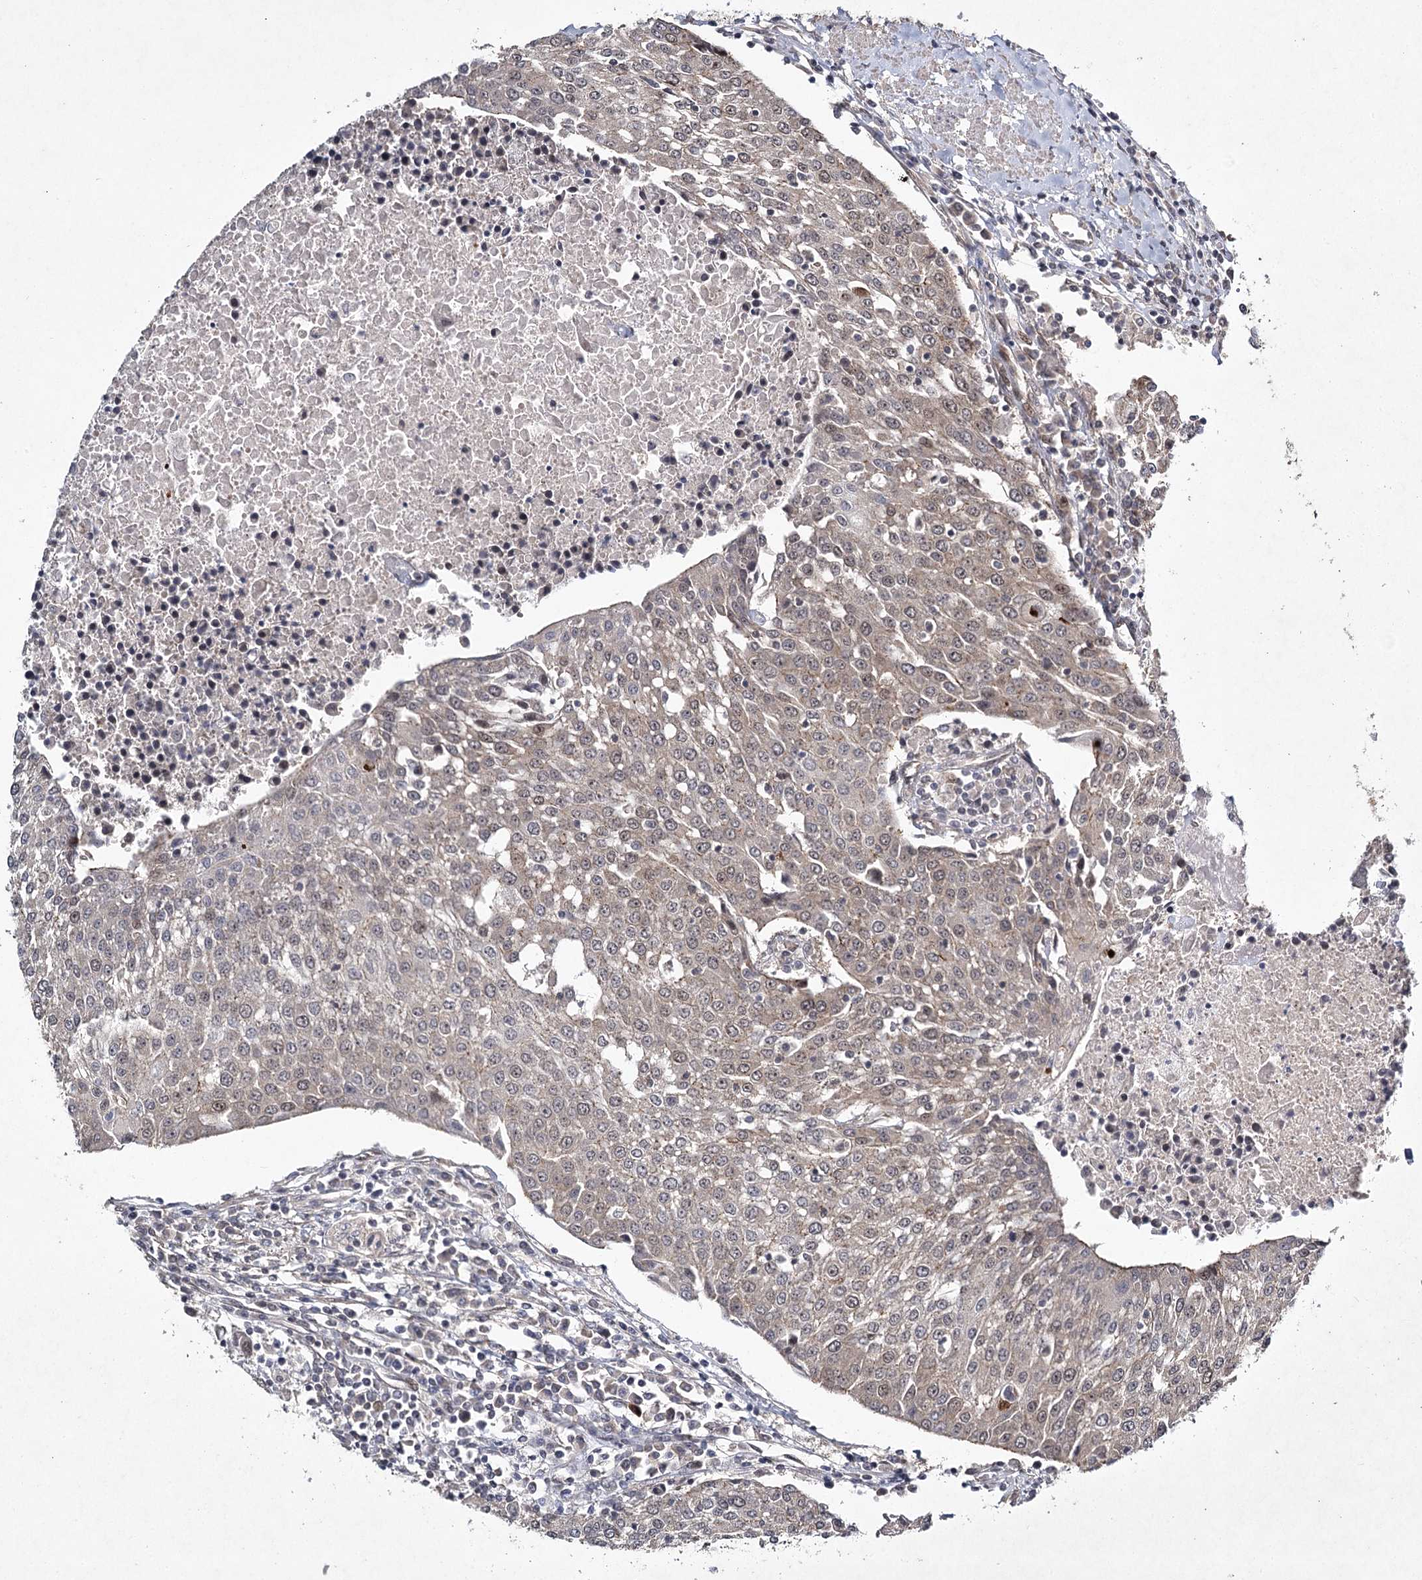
{"staining": {"intensity": "weak", "quantity": "25%-75%", "location": "cytoplasmic/membranous"}, "tissue": "urothelial cancer", "cell_type": "Tumor cells", "image_type": "cancer", "snomed": [{"axis": "morphology", "description": "Urothelial carcinoma, High grade"}, {"axis": "topography", "description": "Urinary bladder"}], "caption": "Urothelial cancer stained with a brown dye demonstrates weak cytoplasmic/membranous positive positivity in about 25%-75% of tumor cells.", "gene": "DCUN1D4", "patient": {"sex": "female", "age": 85}}